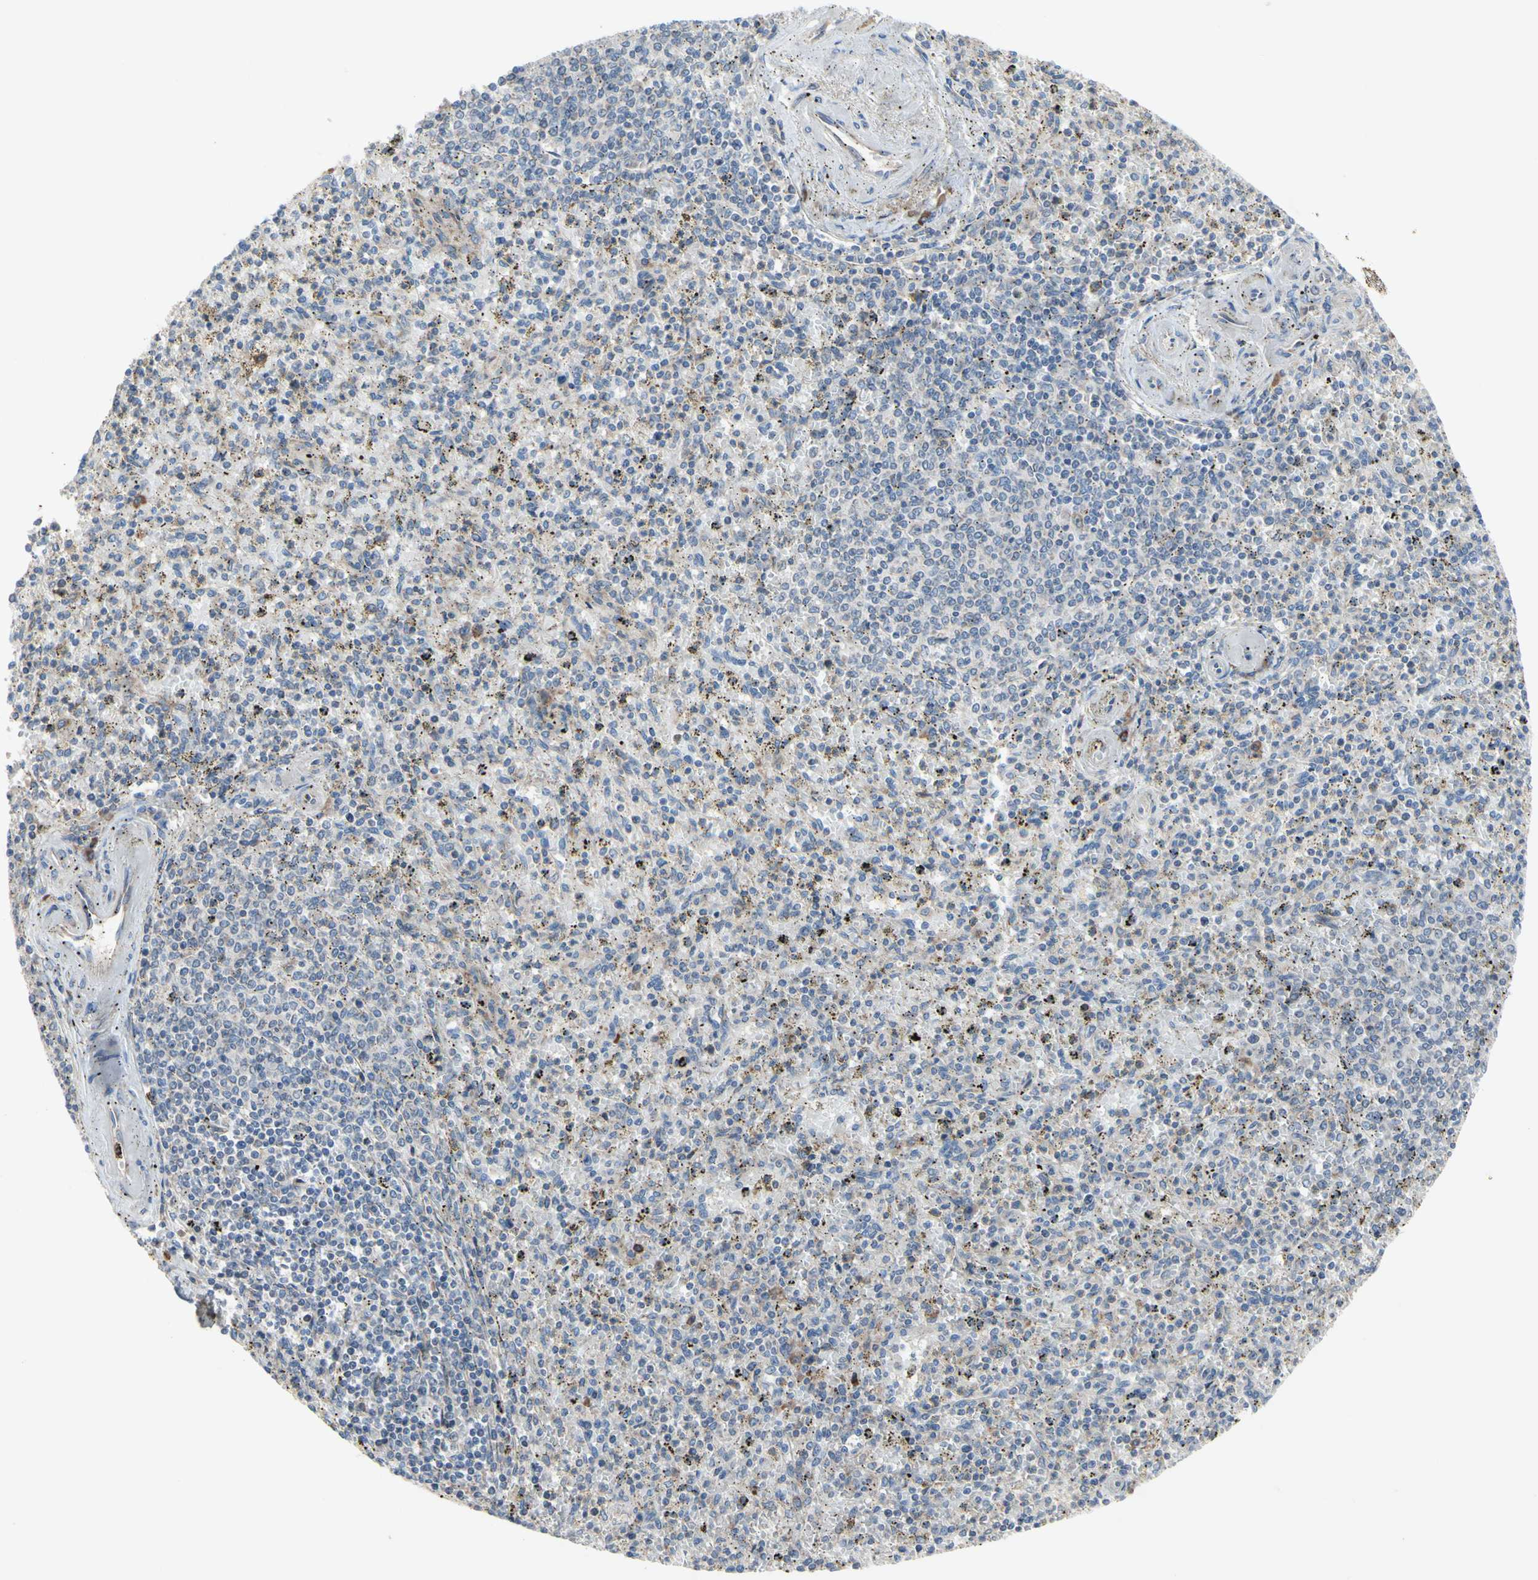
{"staining": {"intensity": "weak", "quantity": "<25%", "location": "cytoplasmic/membranous"}, "tissue": "spleen", "cell_type": "Cells in red pulp", "image_type": "normal", "snomed": [{"axis": "morphology", "description": "Normal tissue, NOS"}, {"axis": "topography", "description": "Spleen"}], "caption": "An IHC micrograph of unremarkable spleen is shown. There is no staining in cells in red pulp of spleen.", "gene": "TTC14", "patient": {"sex": "male", "age": 72}}